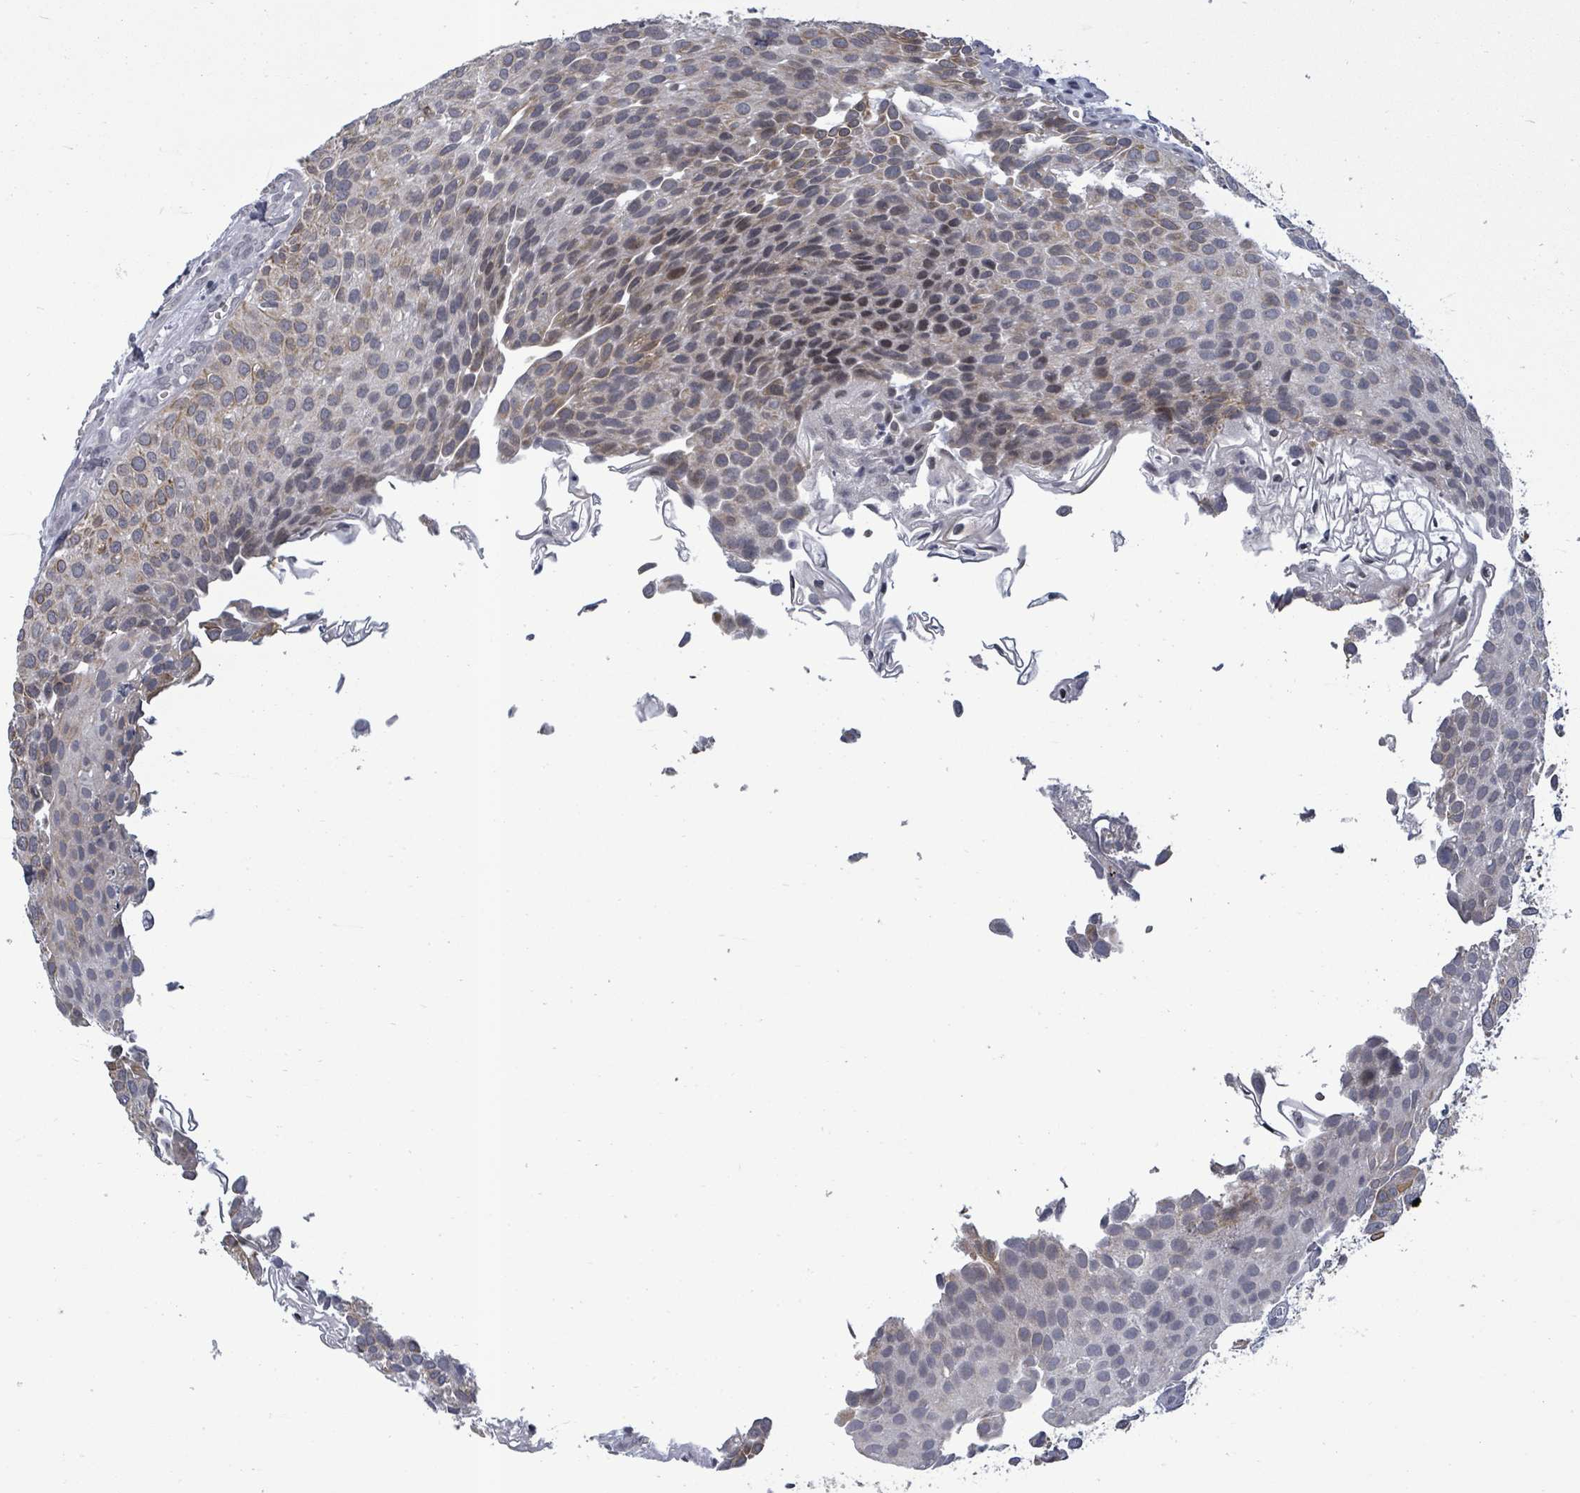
{"staining": {"intensity": "weak", "quantity": "25%-75%", "location": "cytoplasmic/membranous,nuclear"}, "tissue": "urothelial cancer", "cell_type": "Tumor cells", "image_type": "cancer", "snomed": [{"axis": "morphology", "description": "Urothelial carcinoma, Low grade"}, {"axis": "topography", "description": "Urinary bladder"}], "caption": "DAB immunohistochemical staining of human urothelial carcinoma (low-grade) reveals weak cytoplasmic/membranous and nuclear protein staining in approximately 25%-75% of tumor cells.", "gene": "PTPN20", "patient": {"sex": "male", "age": 88}}